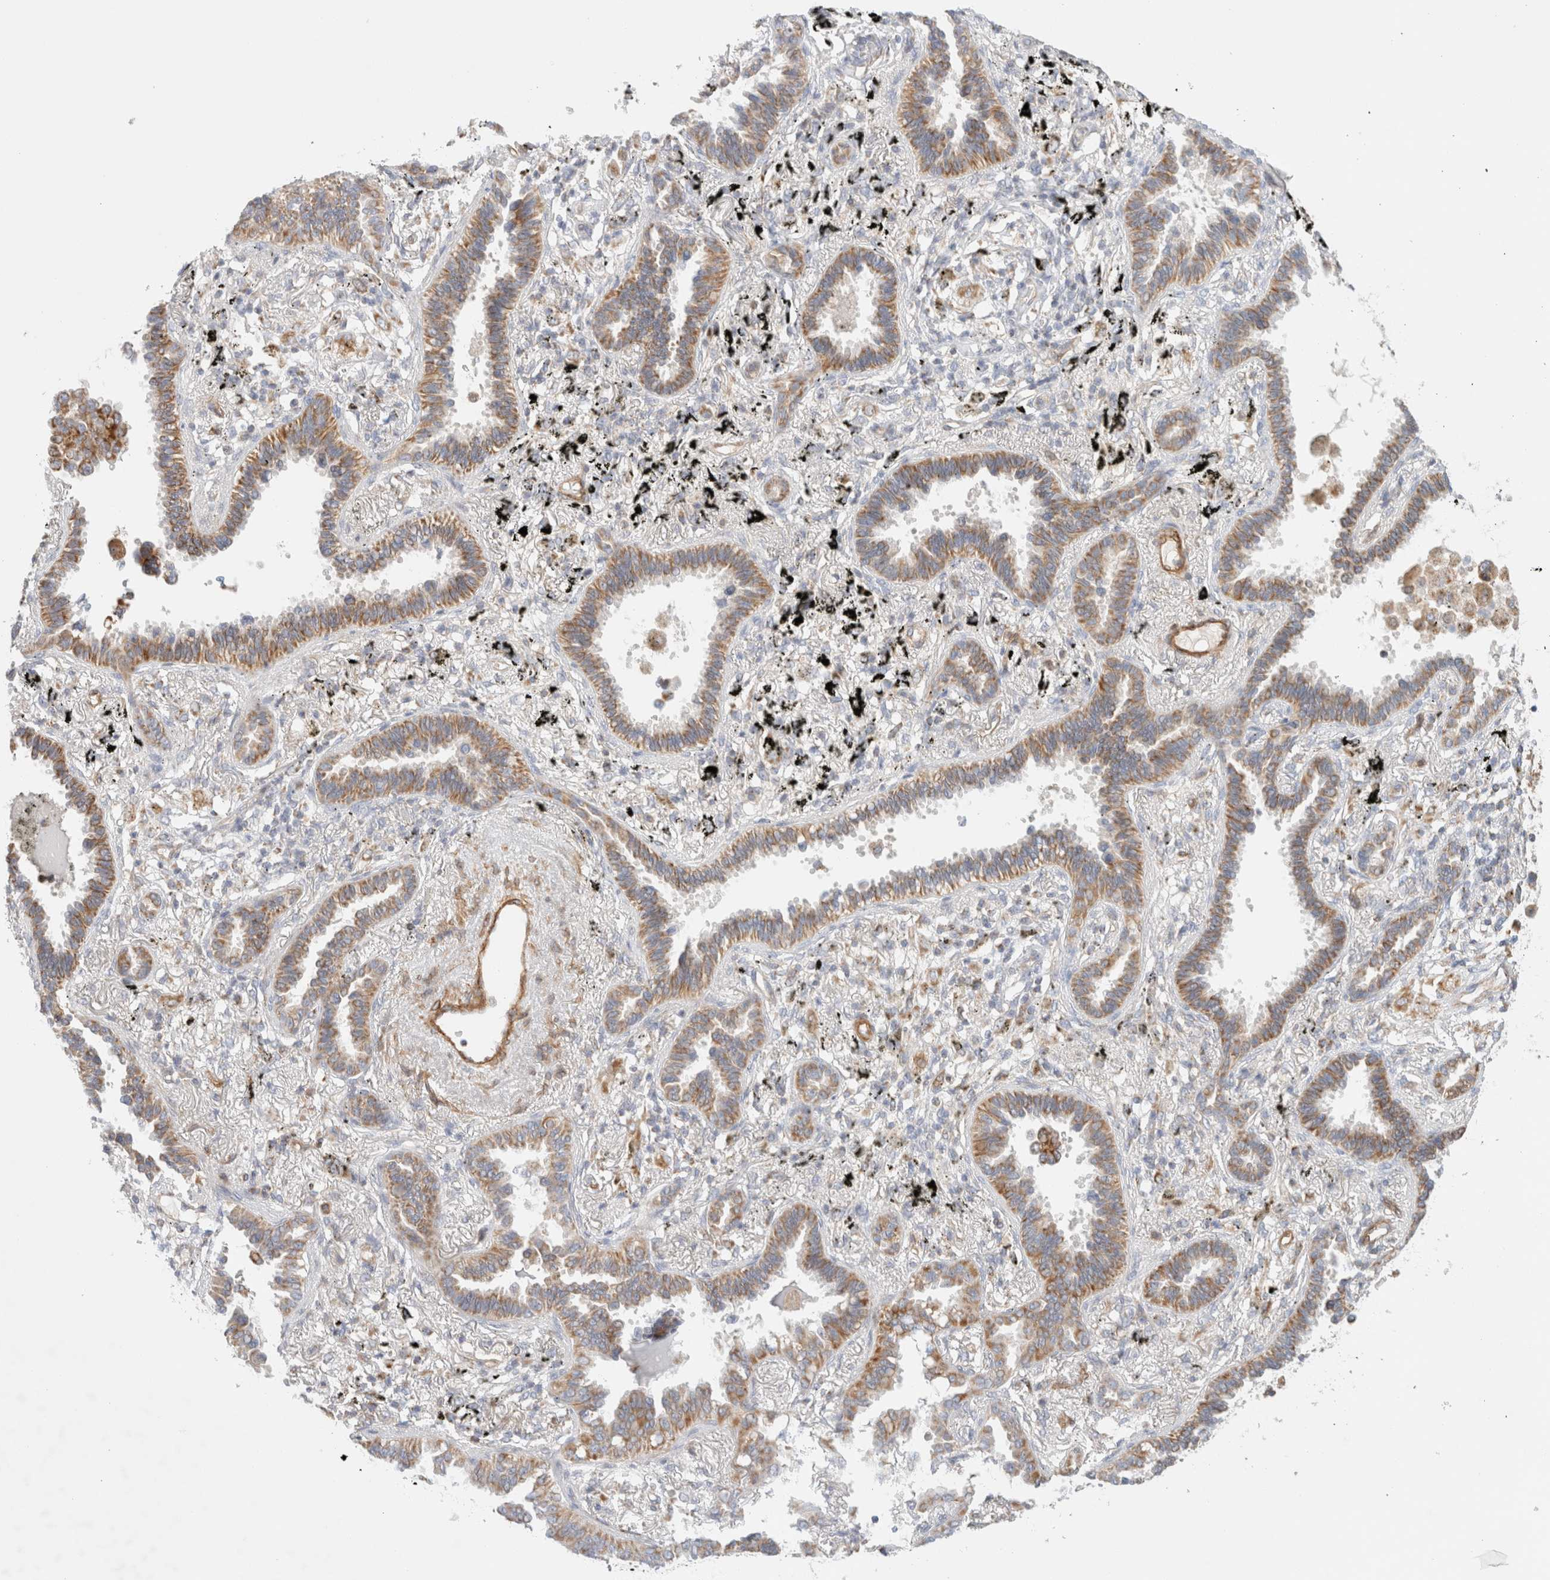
{"staining": {"intensity": "moderate", "quantity": ">75%", "location": "cytoplasmic/membranous"}, "tissue": "lung cancer", "cell_type": "Tumor cells", "image_type": "cancer", "snomed": [{"axis": "morphology", "description": "Adenocarcinoma, NOS"}, {"axis": "topography", "description": "Lung"}], "caption": "DAB (3,3'-diaminobenzidine) immunohistochemical staining of human lung adenocarcinoma demonstrates moderate cytoplasmic/membranous protein staining in about >75% of tumor cells. The staining was performed using DAB, with brown indicating positive protein expression. Nuclei are stained blue with hematoxylin.", "gene": "MRM3", "patient": {"sex": "male", "age": 59}}